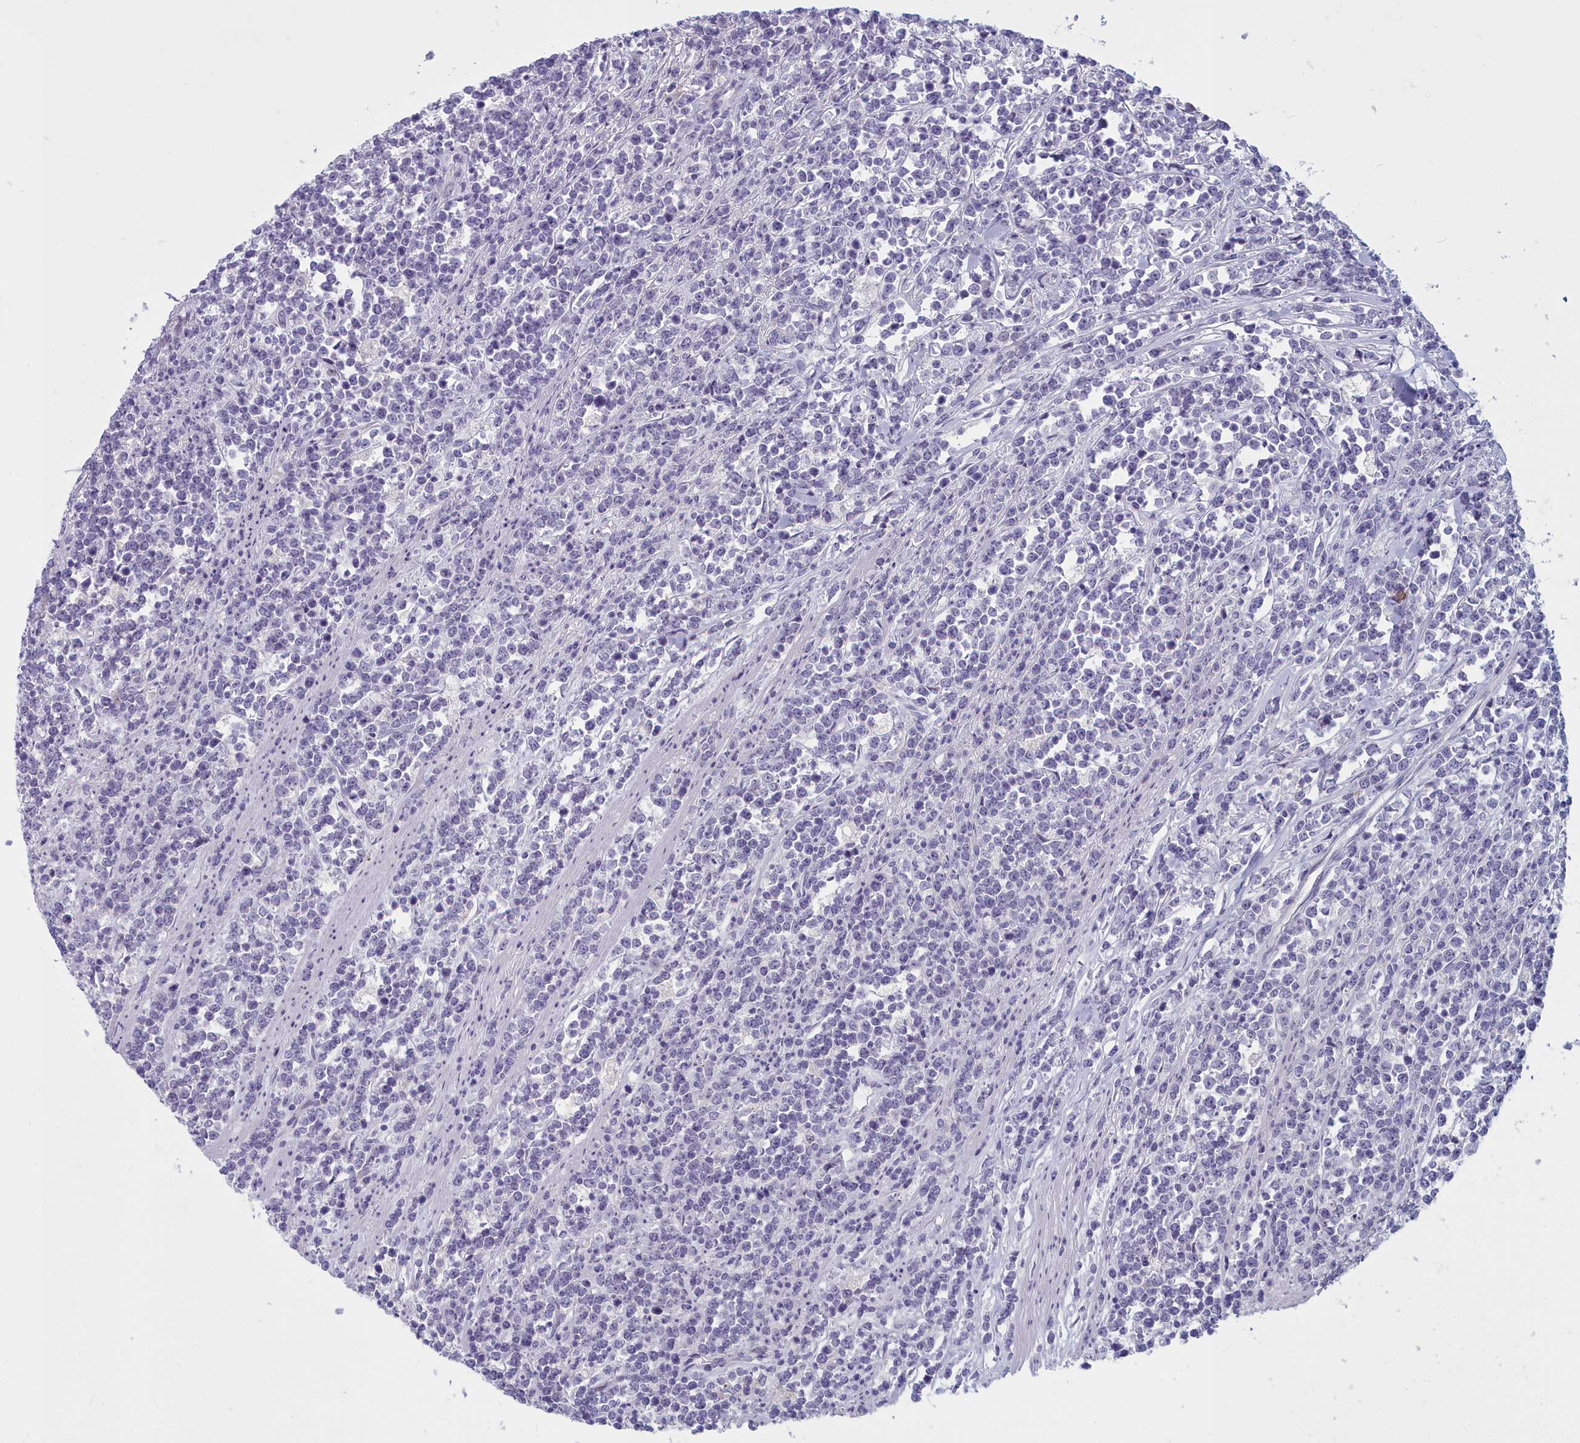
{"staining": {"intensity": "negative", "quantity": "none", "location": "none"}, "tissue": "lymphoma", "cell_type": "Tumor cells", "image_type": "cancer", "snomed": [{"axis": "morphology", "description": "Malignant lymphoma, non-Hodgkin's type, High grade"}, {"axis": "topography", "description": "Small intestine"}], "caption": "Tumor cells are negative for brown protein staining in high-grade malignant lymphoma, non-Hodgkin's type.", "gene": "INSYN2A", "patient": {"sex": "male", "age": 8}}